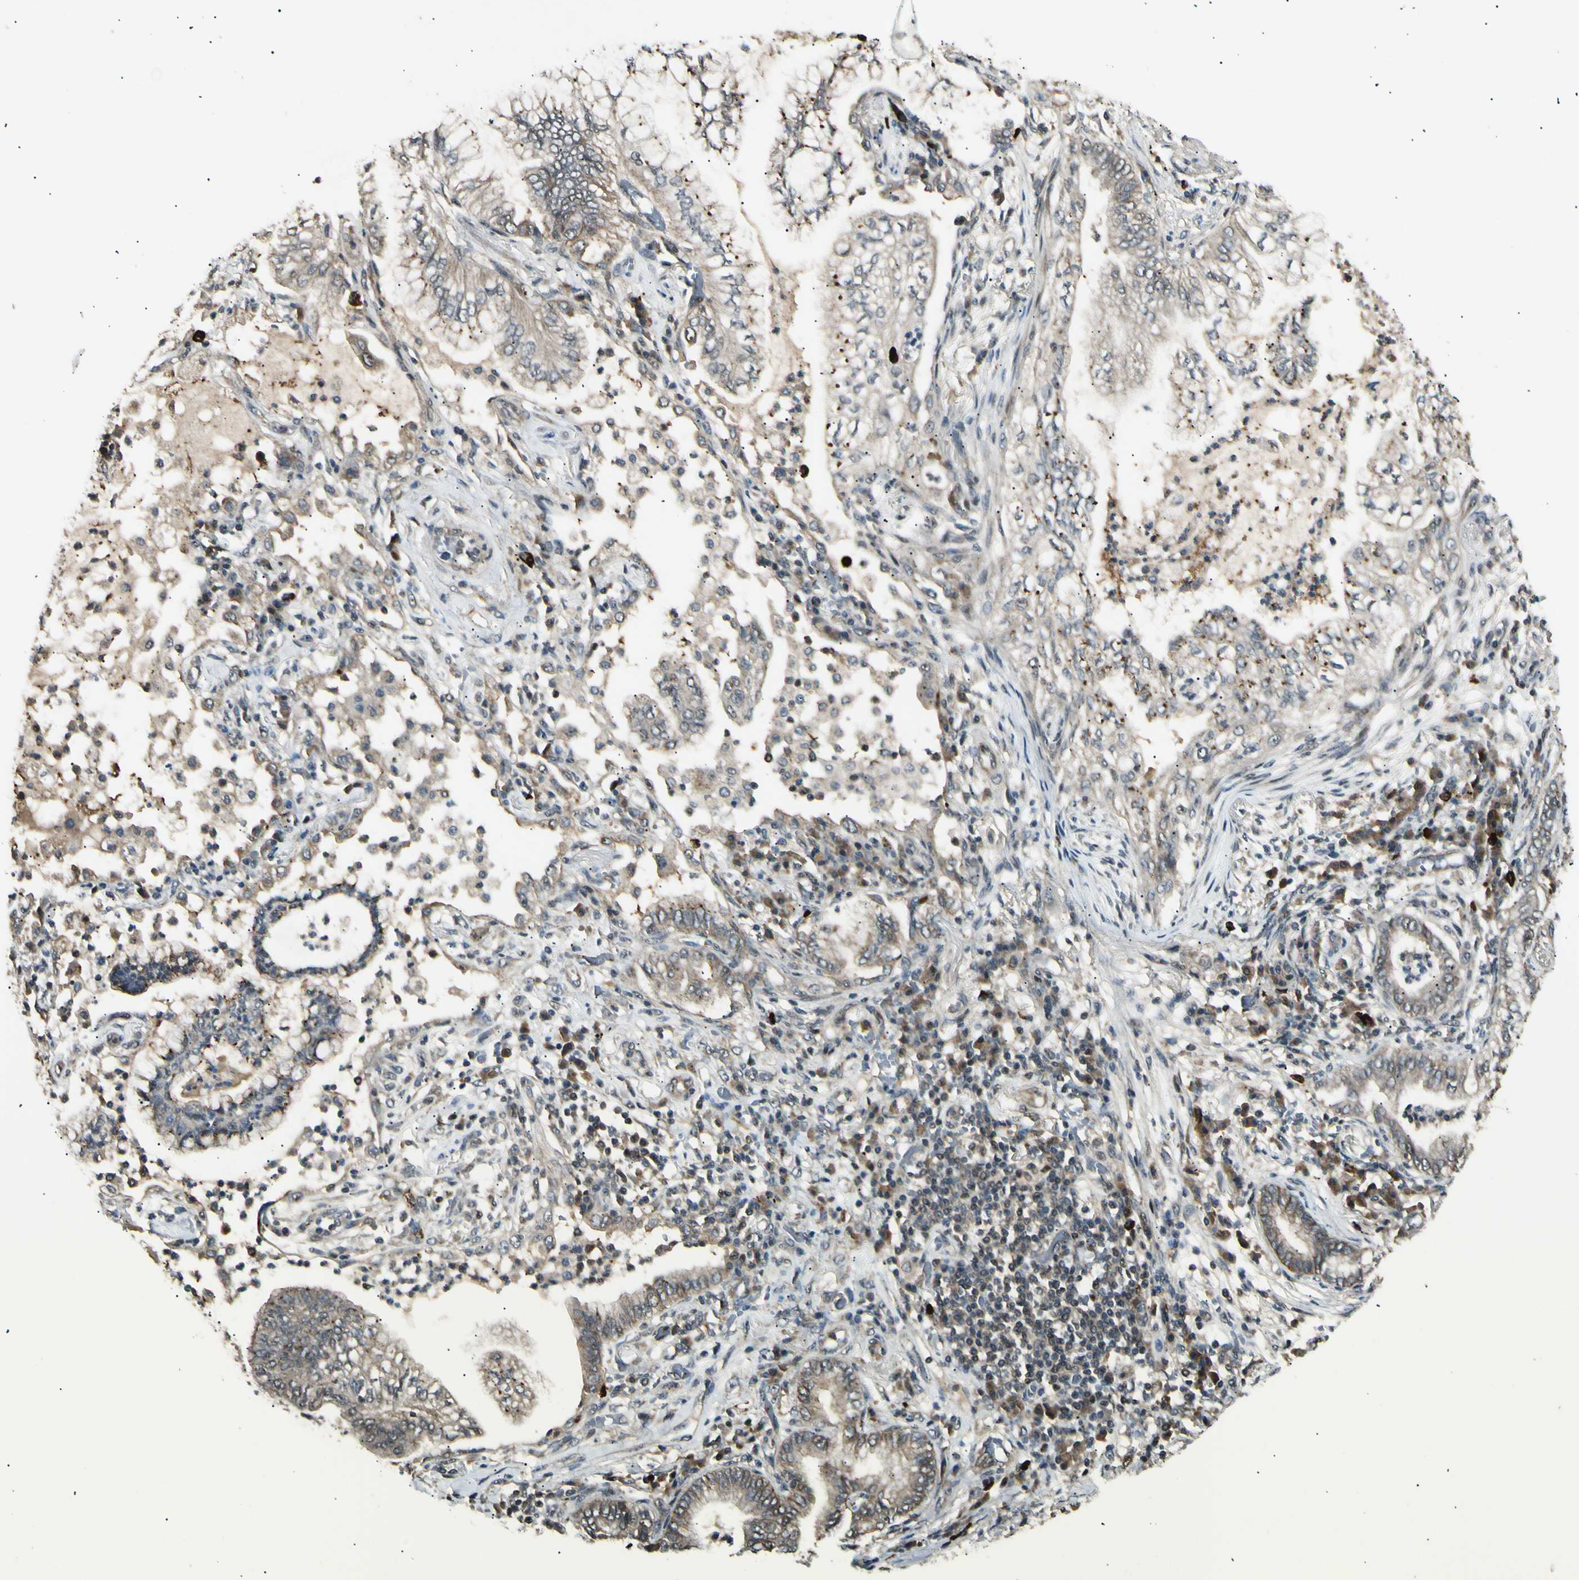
{"staining": {"intensity": "weak", "quantity": "25%-75%", "location": "cytoplasmic/membranous"}, "tissue": "lung cancer", "cell_type": "Tumor cells", "image_type": "cancer", "snomed": [{"axis": "morphology", "description": "Normal tissue, NOS"}, {"axis": "morphology", "description": "Adenocarcinoma, NOS"}, {"axis": "topography", "description": "Bronchus"}, {"axis": "topography", "description": "Lung"}], "caption": "Immunohistochemical staining of human lung cancer (adenocarcinoma) displays low levels of weak cytoplasmic/membranous staining in about 25%-75% of tumor cells.", "gene": "NUAK2", "patient": {"sex": "female", "age": 70}}